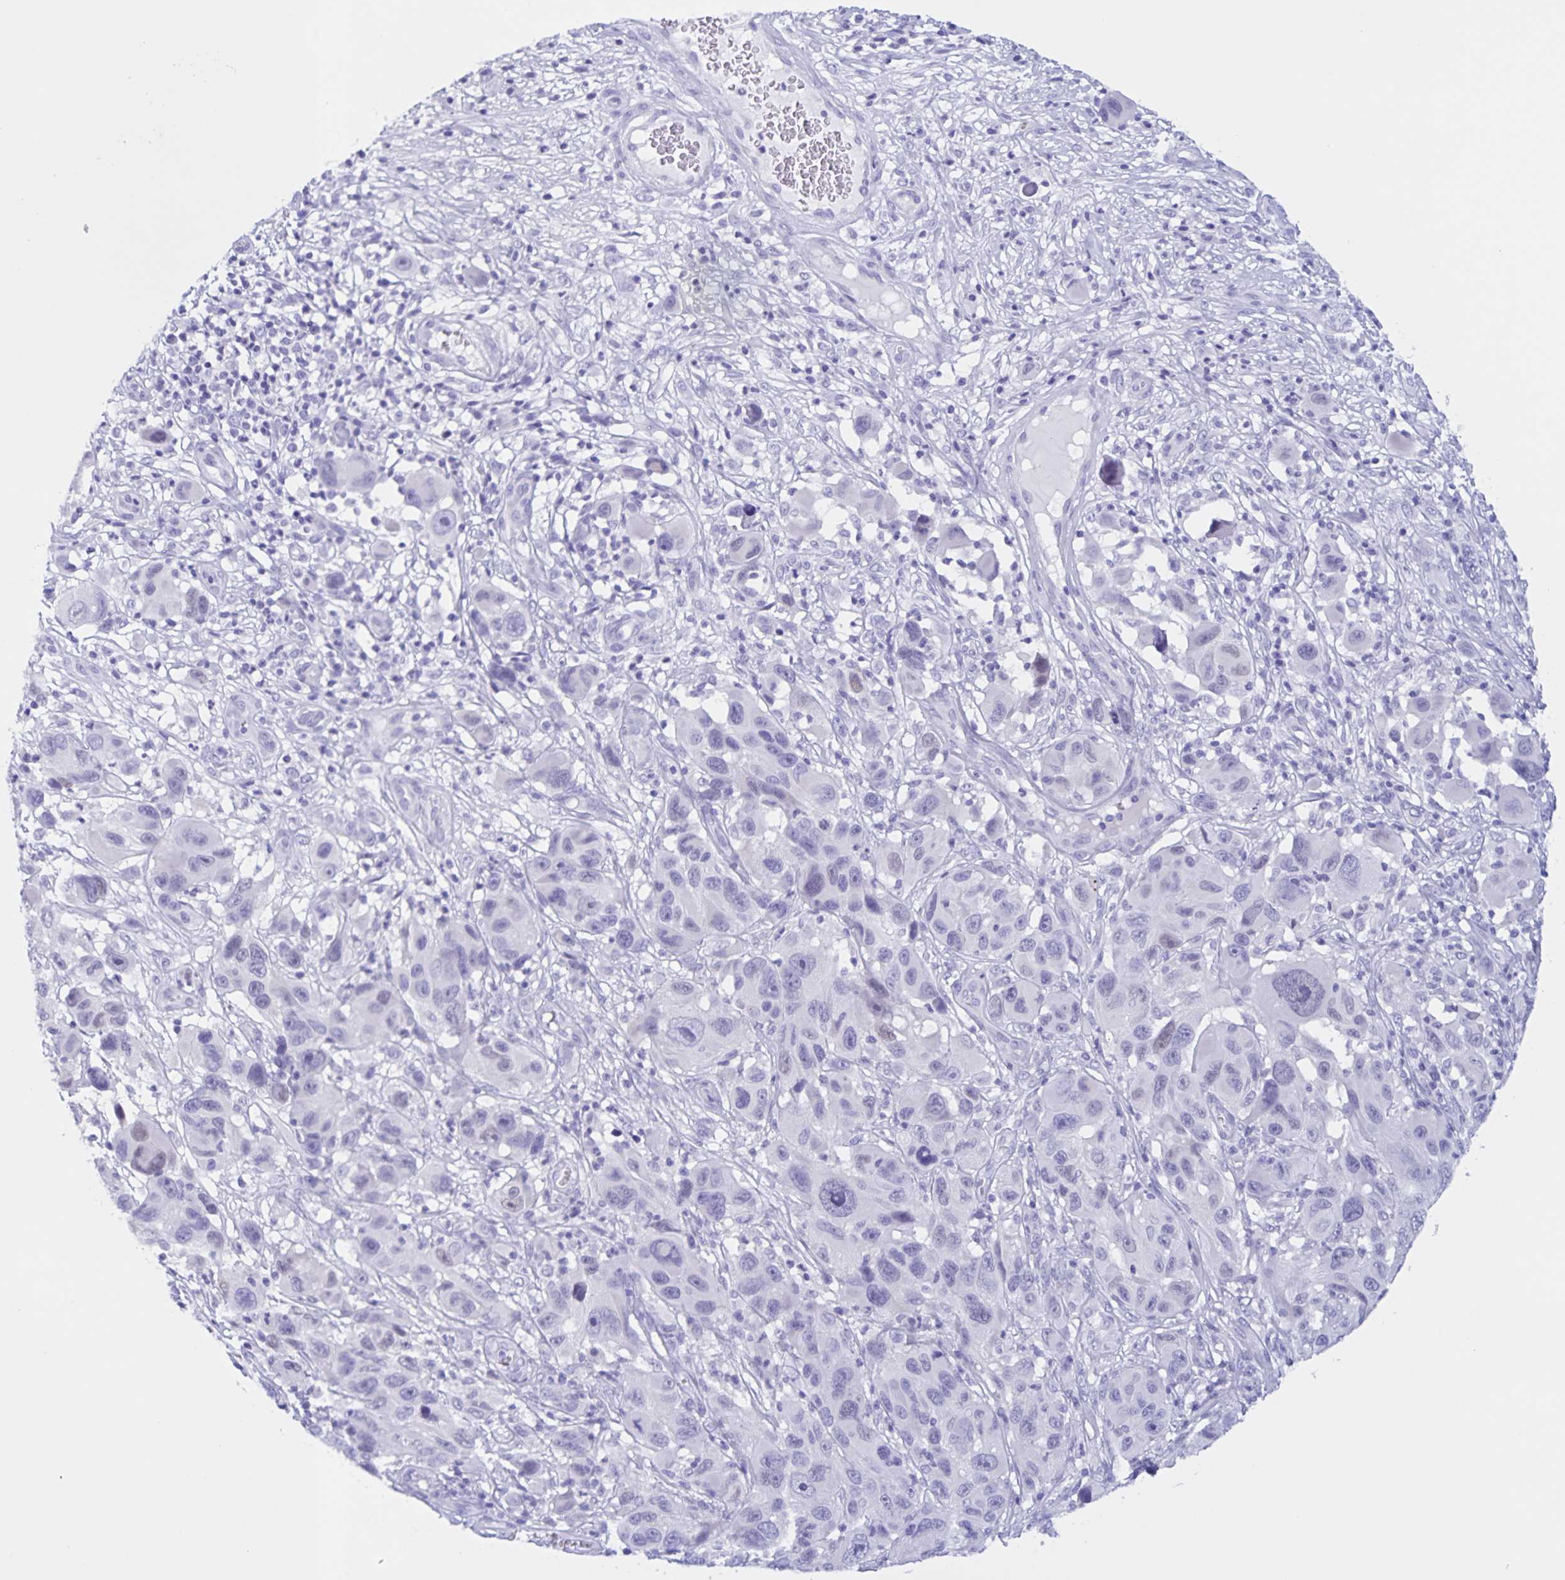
{"staining": {"intensity": "negative", "quantity": "none", "location": "none"}, "tissue": "melanoma", "cell_type": "Tumor cells", "image_type": "cancer", "snomed": [{"axis": "morphology", "description": "Malignant melanoma, NOS"}, {"axis": "topography", "description": "Skin"}], "caption": "There is no significant staining in tumor cells of melanoma.", "gene": "TGIF2LX", "patient": {"sex": "male", "age": 53}}